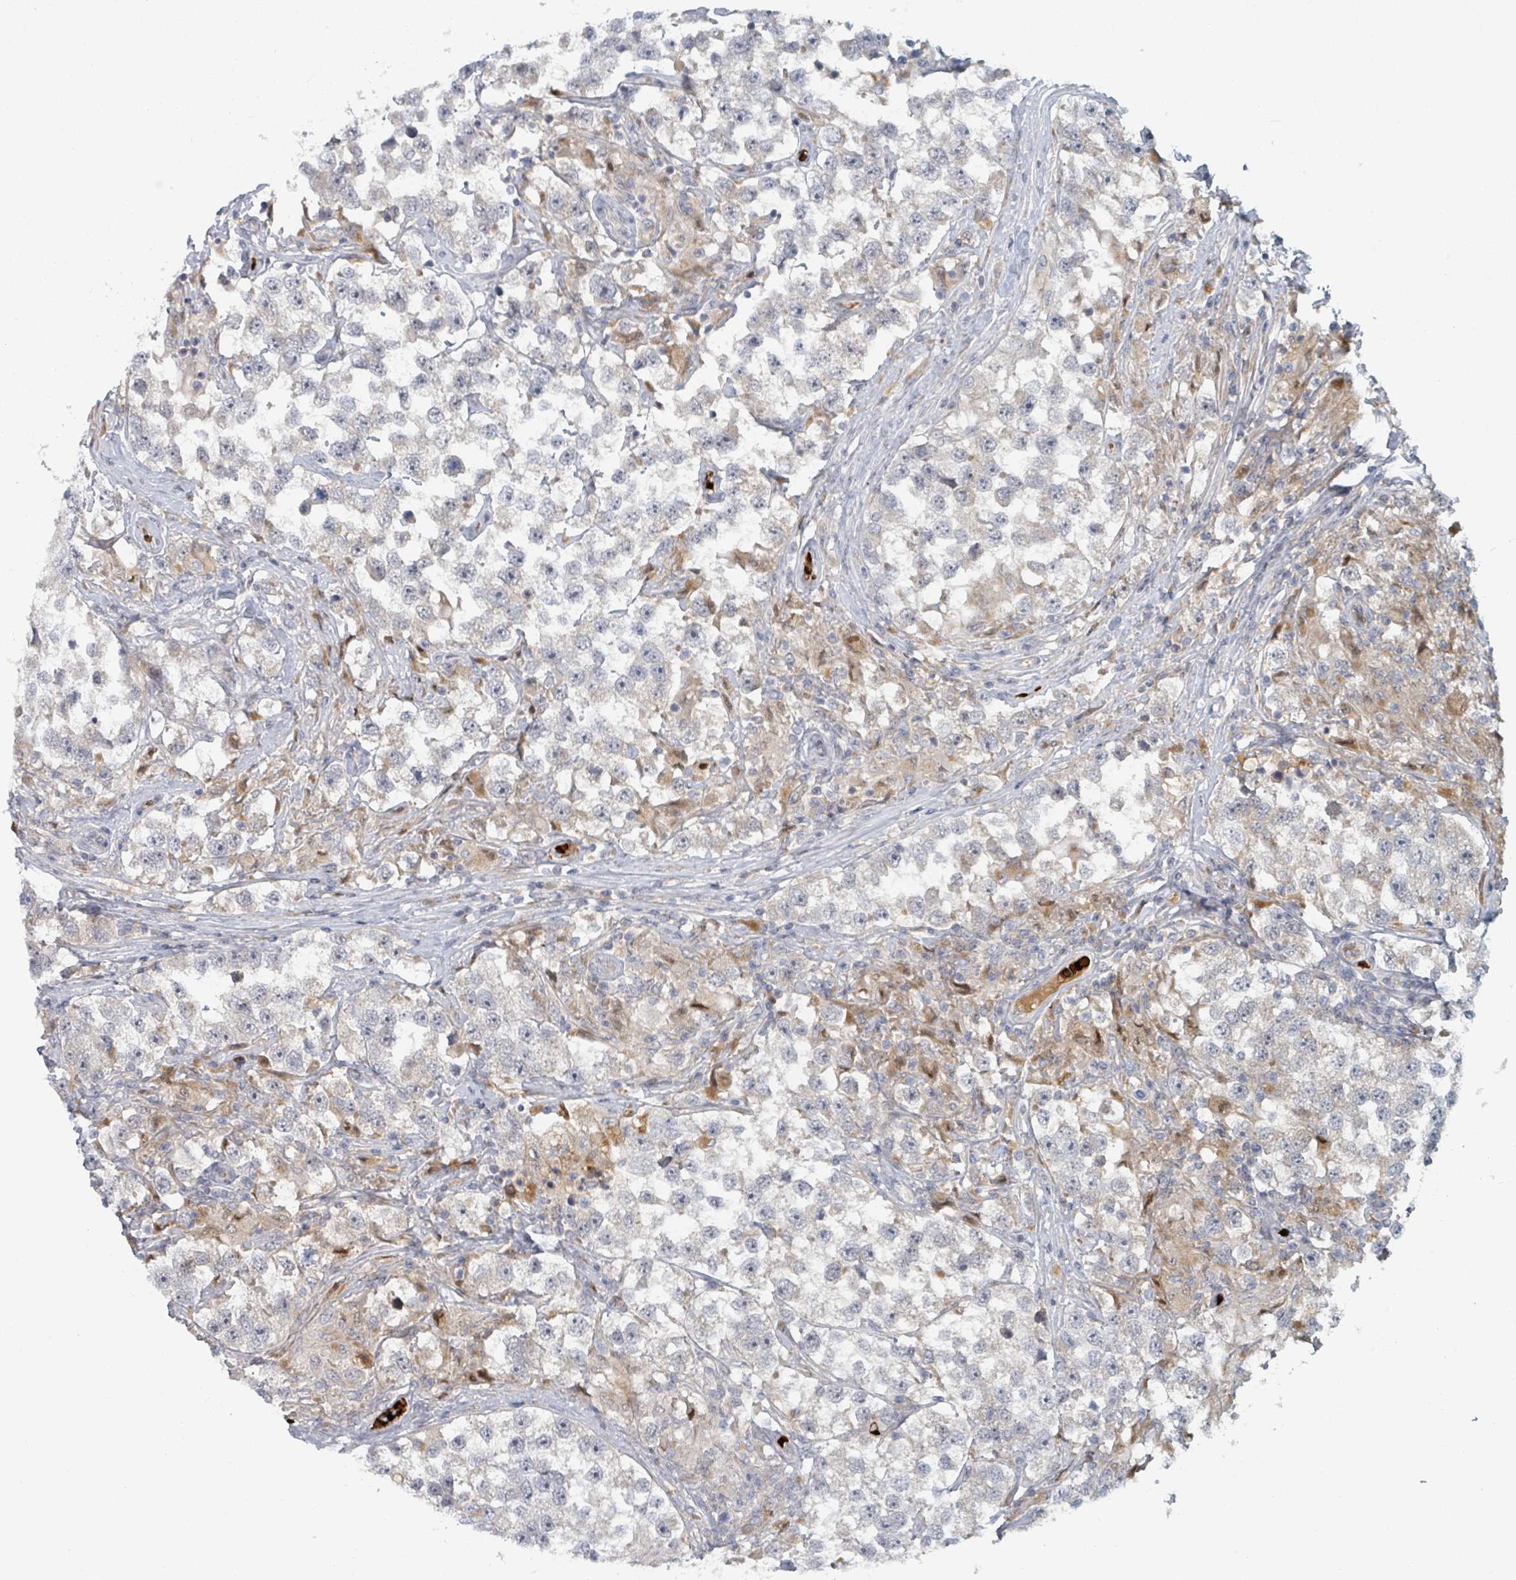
{"staining": {"intensity": "negative", "quantity": "none", "location": "none"}, "tissue": "testis cancer", "cell_type": "Tumor cells", "image_type": "cancer", "snomed": [{"axis": "morphology", "description": "Seminoma, NOS"}, {"axis": "topography", "description": "Testis"}], "caption": "DAB immunohistochemical staining of human testis cancer demonstrates no significant staining in tumor cells.", "gene": "TRPC4AP", "patient": {"sex": "male", "age": 46}}